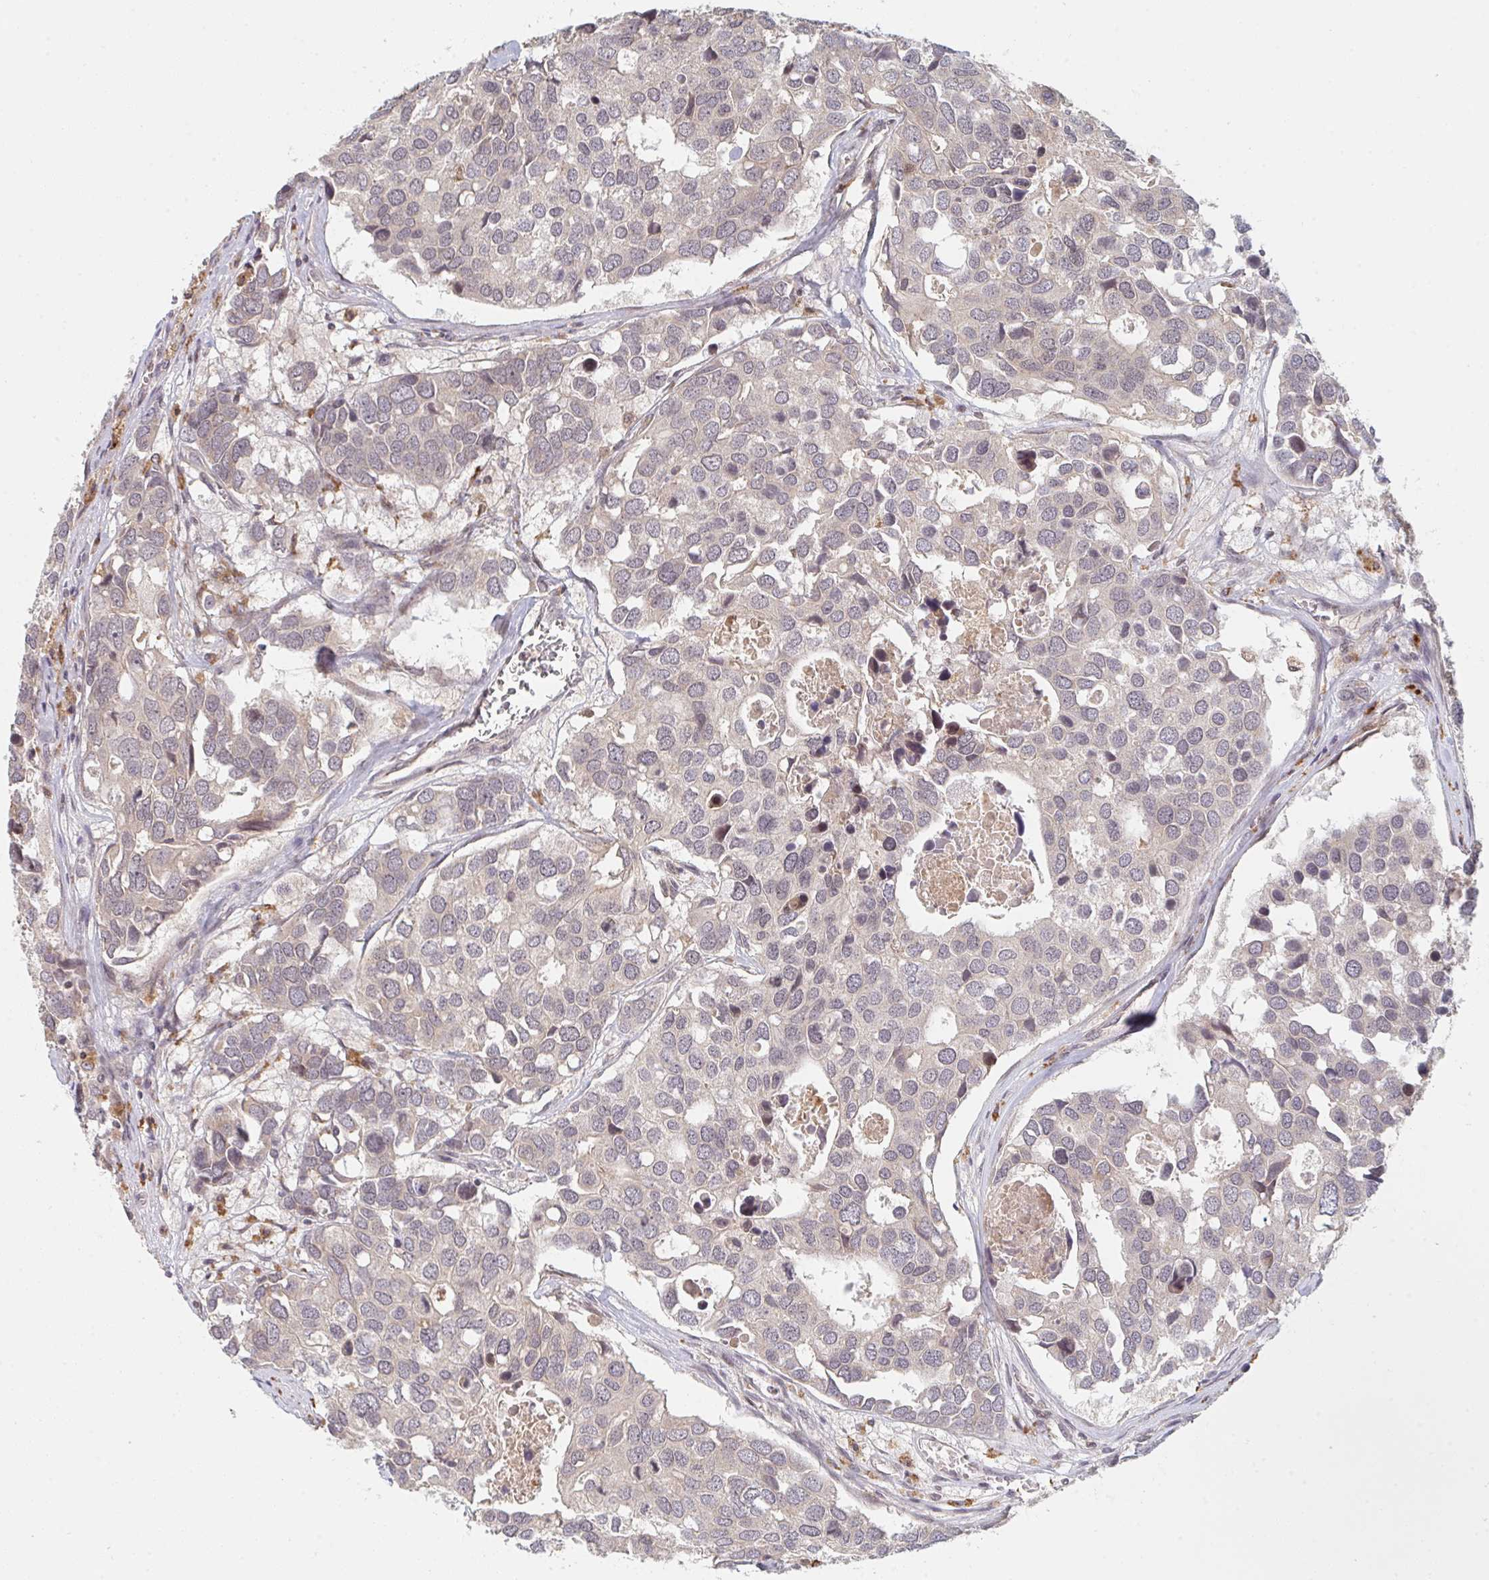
{"staining": {"intensity": "negative", "quantity": "none", "location": "none"}, "tissue": "breast cancer", "cell_type": "Tumor cells", "image_type": "cancer", "snomed": [{"axis": "morphology", "description": "Duct carcinoma"}, {"axis": "topography", "description": "Breast"}], "caption": "This photomicrograph is of breast infiltrating ductal carcinoma stained with IHC to label a protein in brown with the nuclei are counter-stained blue. There is no expression in tumor cells. Brightfield microscopy of immunohistochemistry (IHC) stained with DAB (3,3'-diaminobenzidine) (brown) and hematoxylin (blue), captured at high magnification.", "gene": "DCST1", "patient": {"sex": "female", "age": 83}}